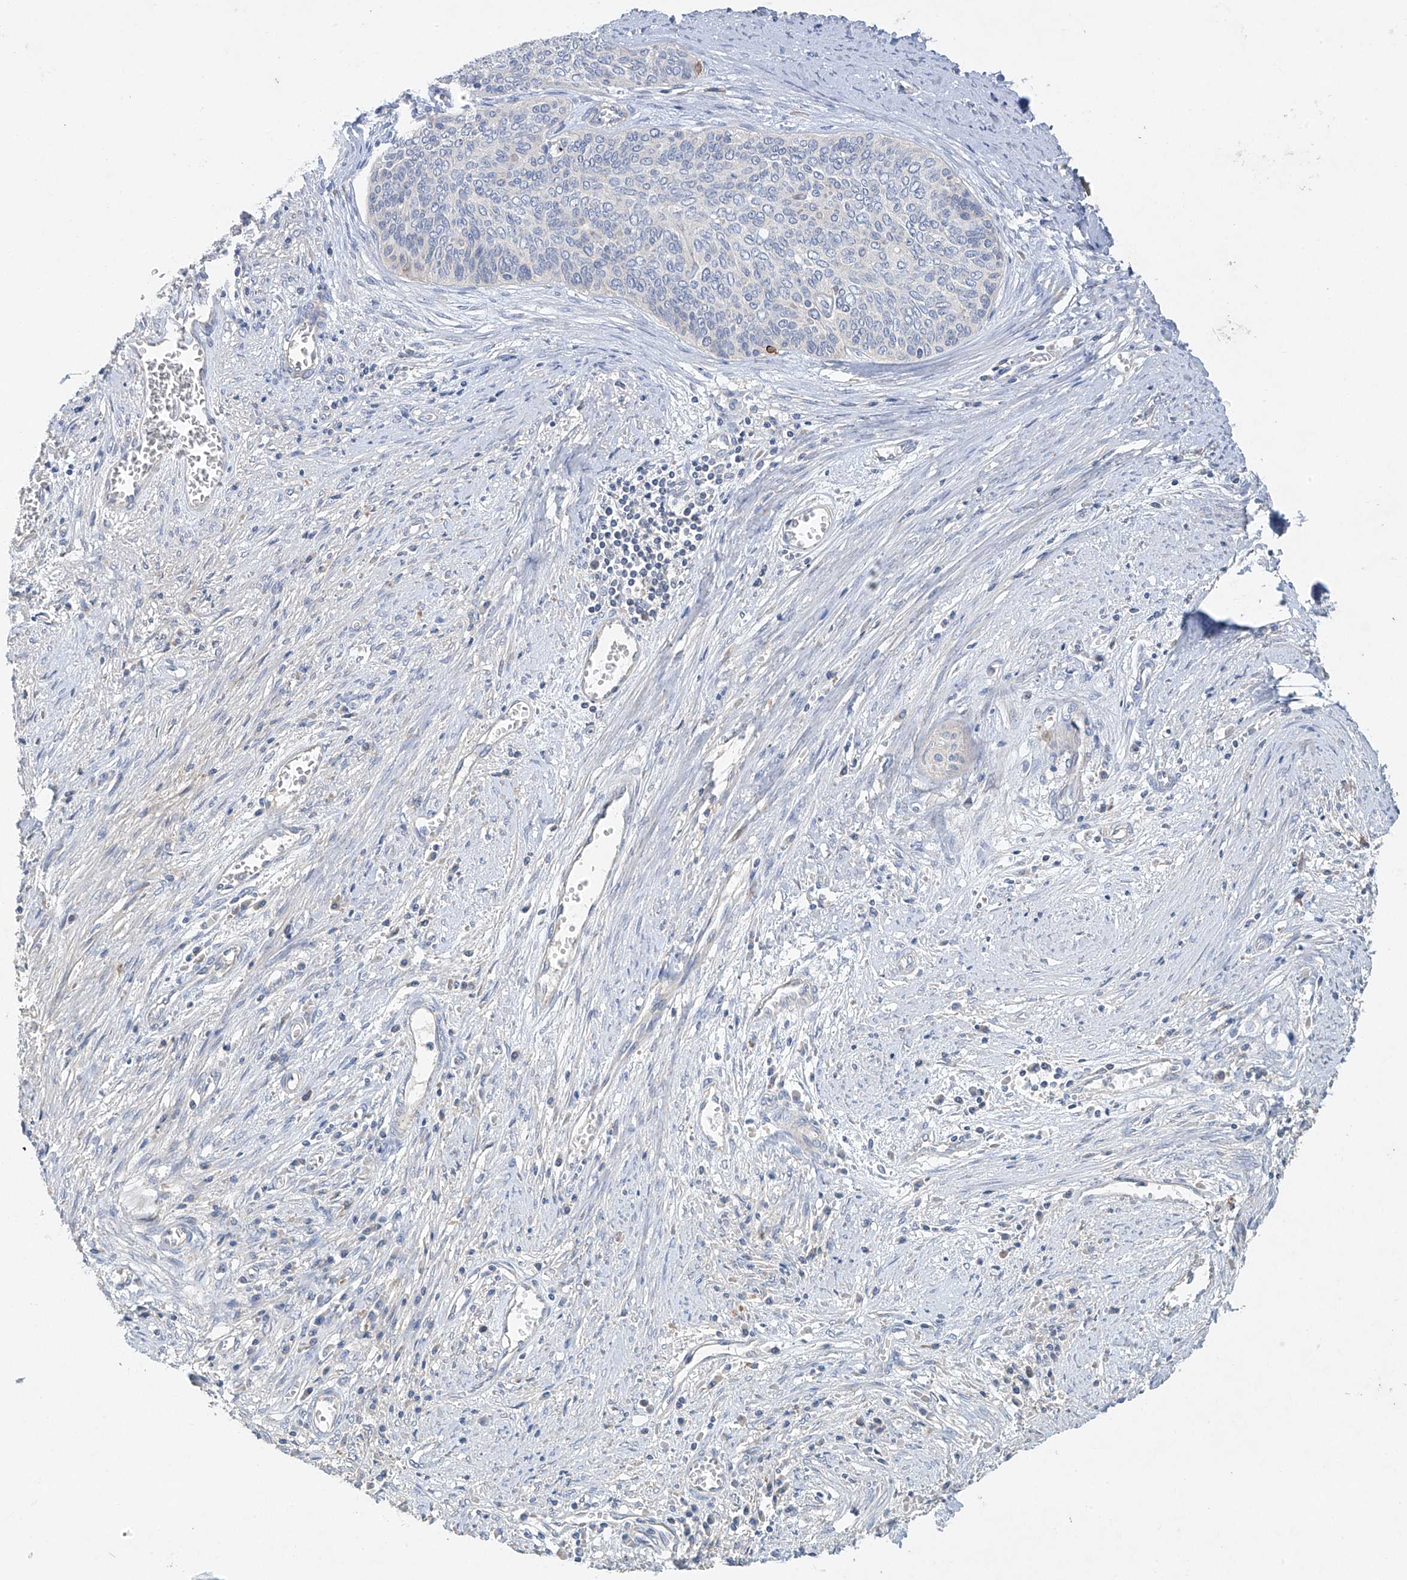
{"staining": {"intensity": "strong", "quantity": "<25%", "location": "cytoplasmic/membranous"}, "tissue": "cervical cancer", "cell_type": "Tumor cells", "image_type": "cancer", "snomed": [{"axis": "morphology", "description": "Squamous cell carcinoma, NOS"}, {"axis": "topography", "description": "Cervix"}], "caption": "Immunohistochemistry (IHC) image of neoplastic tissue: human squamous cell carcinoma (cervical) stained using IHC reveals medium levels of strong protein expression localized specifically in the cytoplasmic/membranous of tumor cells, appearing as a cytoplasmic/membranous brown color.", "gene": "PRSS12", "patient": {"sex": "female", "age": 55}}